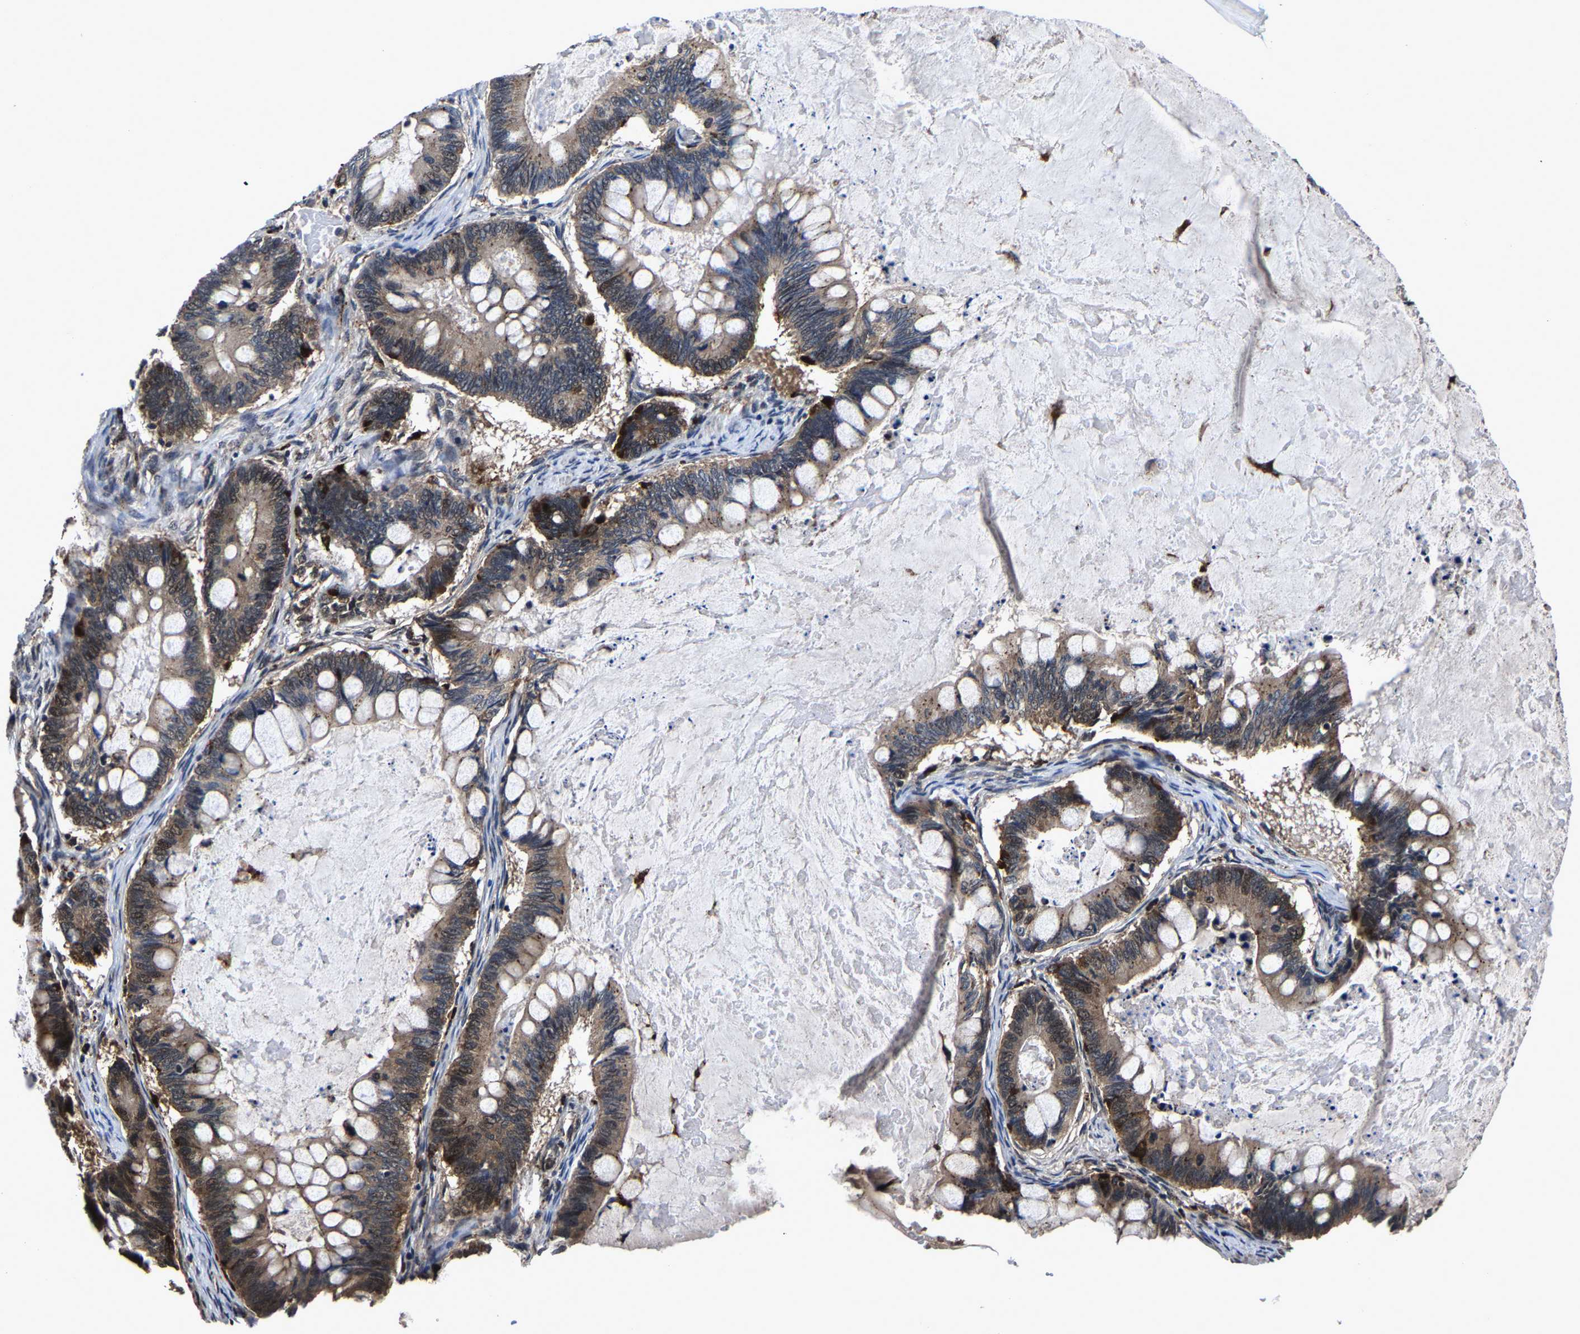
{"staining": {"intensity": "moderate", "quantity": ">75%", "location": "cytoplasmic/membranous"}, "tissue": "ovarian cancer", "cell_type": "Tumor cells", "image_type": "cancer", "snomed": [{"axis": "morphology", "description": "Cystadenocarcinoma, mucinous, NOS"}, {"axis": "topography", "description": "Ovary"}], "caption": "The immunohistochemical stain shows moderate cytoplasmic/membranous expression in tumor cells of ovarian cancer tissue. (Brightfield microscopy of DAB IHC at high magnification).", "gene": "ZCCHC7", "patient": {"sex": "female", "age": 61}}